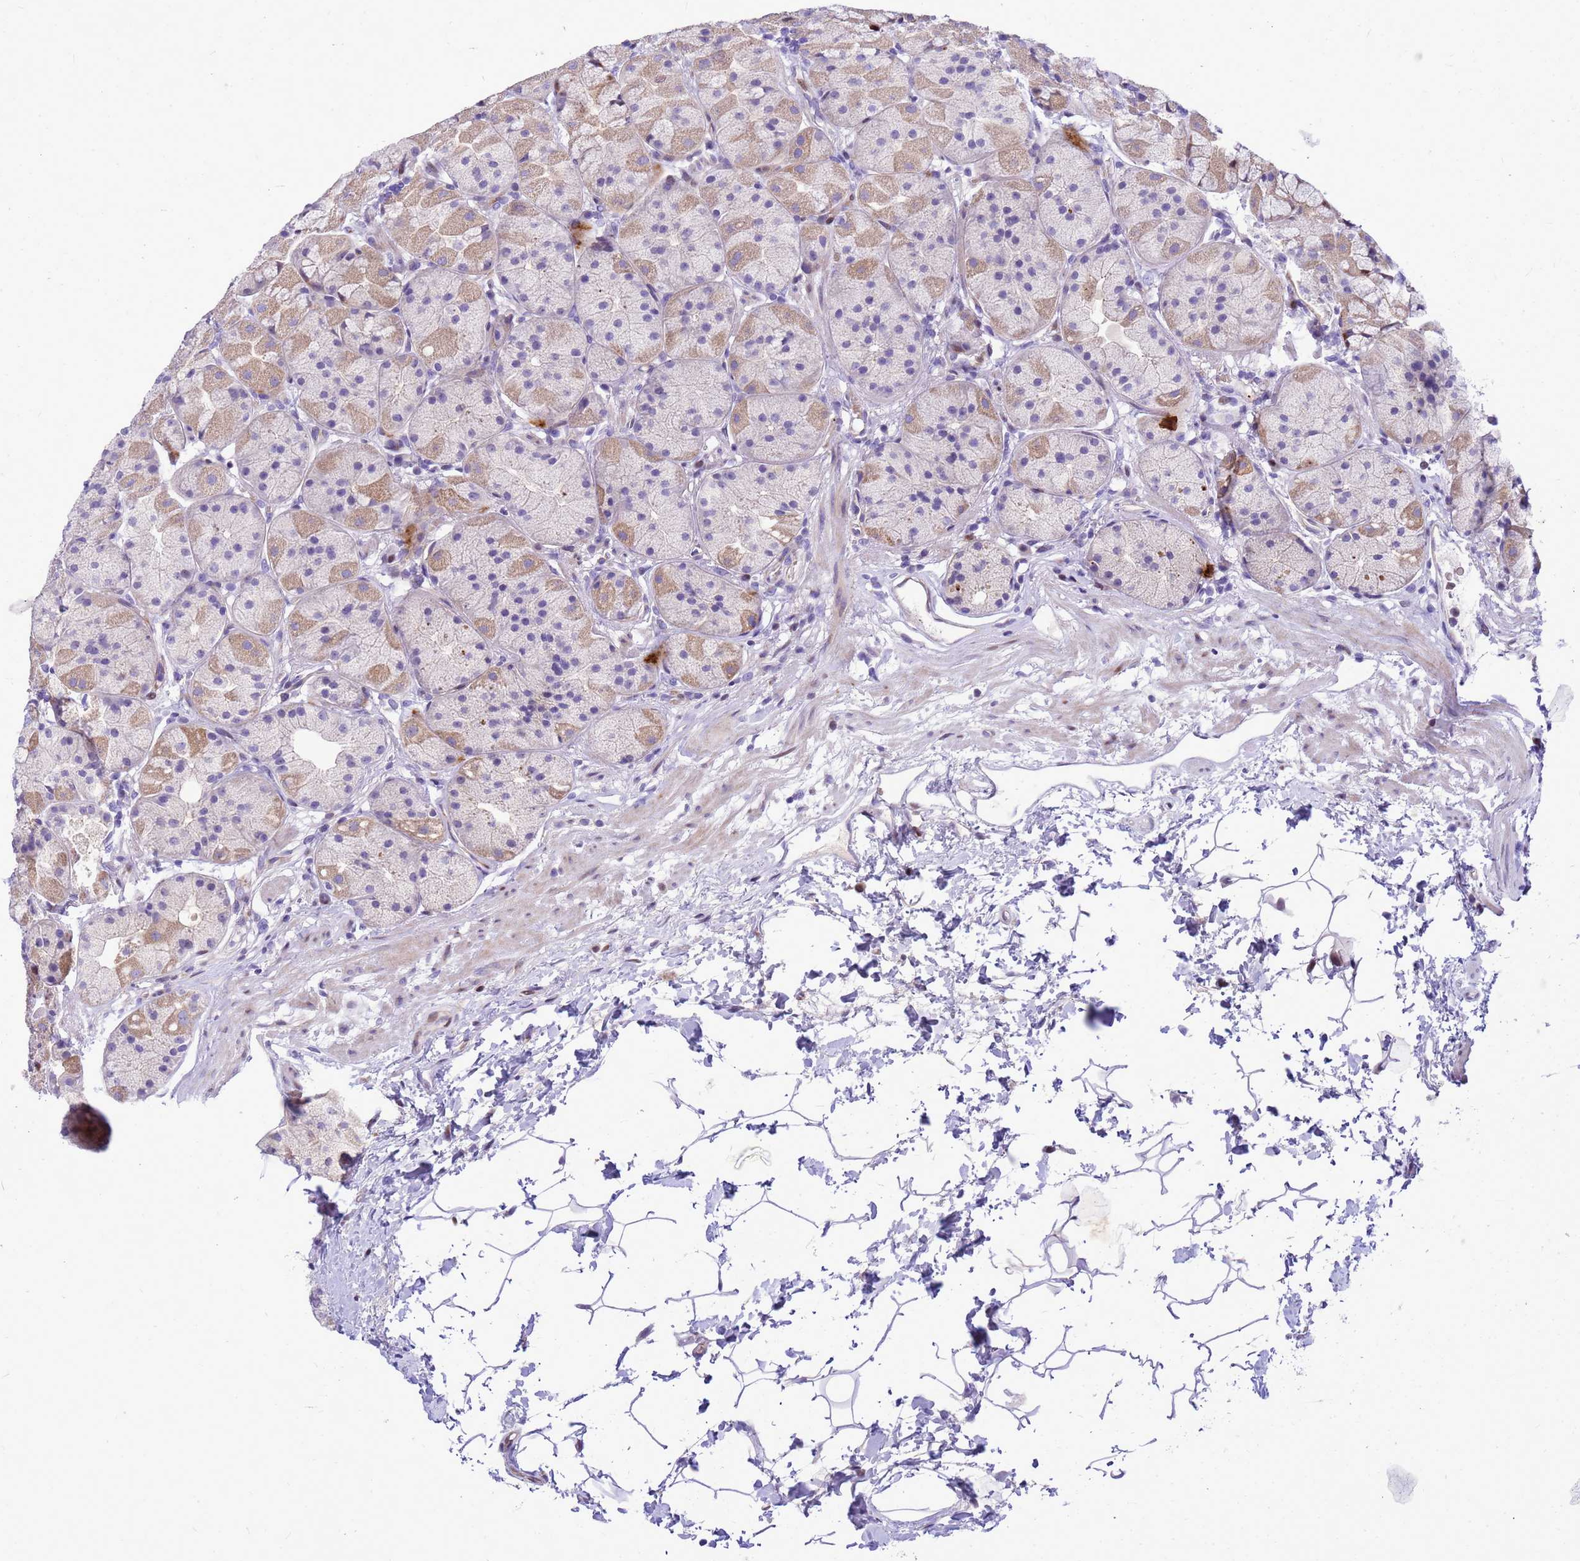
{"staining": {"intensity": "moderate", "quantity": "25%-75%", "location": "cytoplasmic/membranous,nuclear"}, "tissue": "stomach", "cell_type": "Glandular cells", "image_type": "normal", "snomed": [{"axis": "morphology", "description": "Normal tissue, NOS"}, {"axis": "topography", "description": "Stomach"}], "caption": "Moderate cytoplasmic/membranous,nuclear protein expression is appreciated in about 25%-75% of glandular cells in stomach. (brown staining indicates protein expression, while blue staining denotes nuclei).", "gene": "ADAMTS7", "patient": {"sex": "male", "age": 57}}